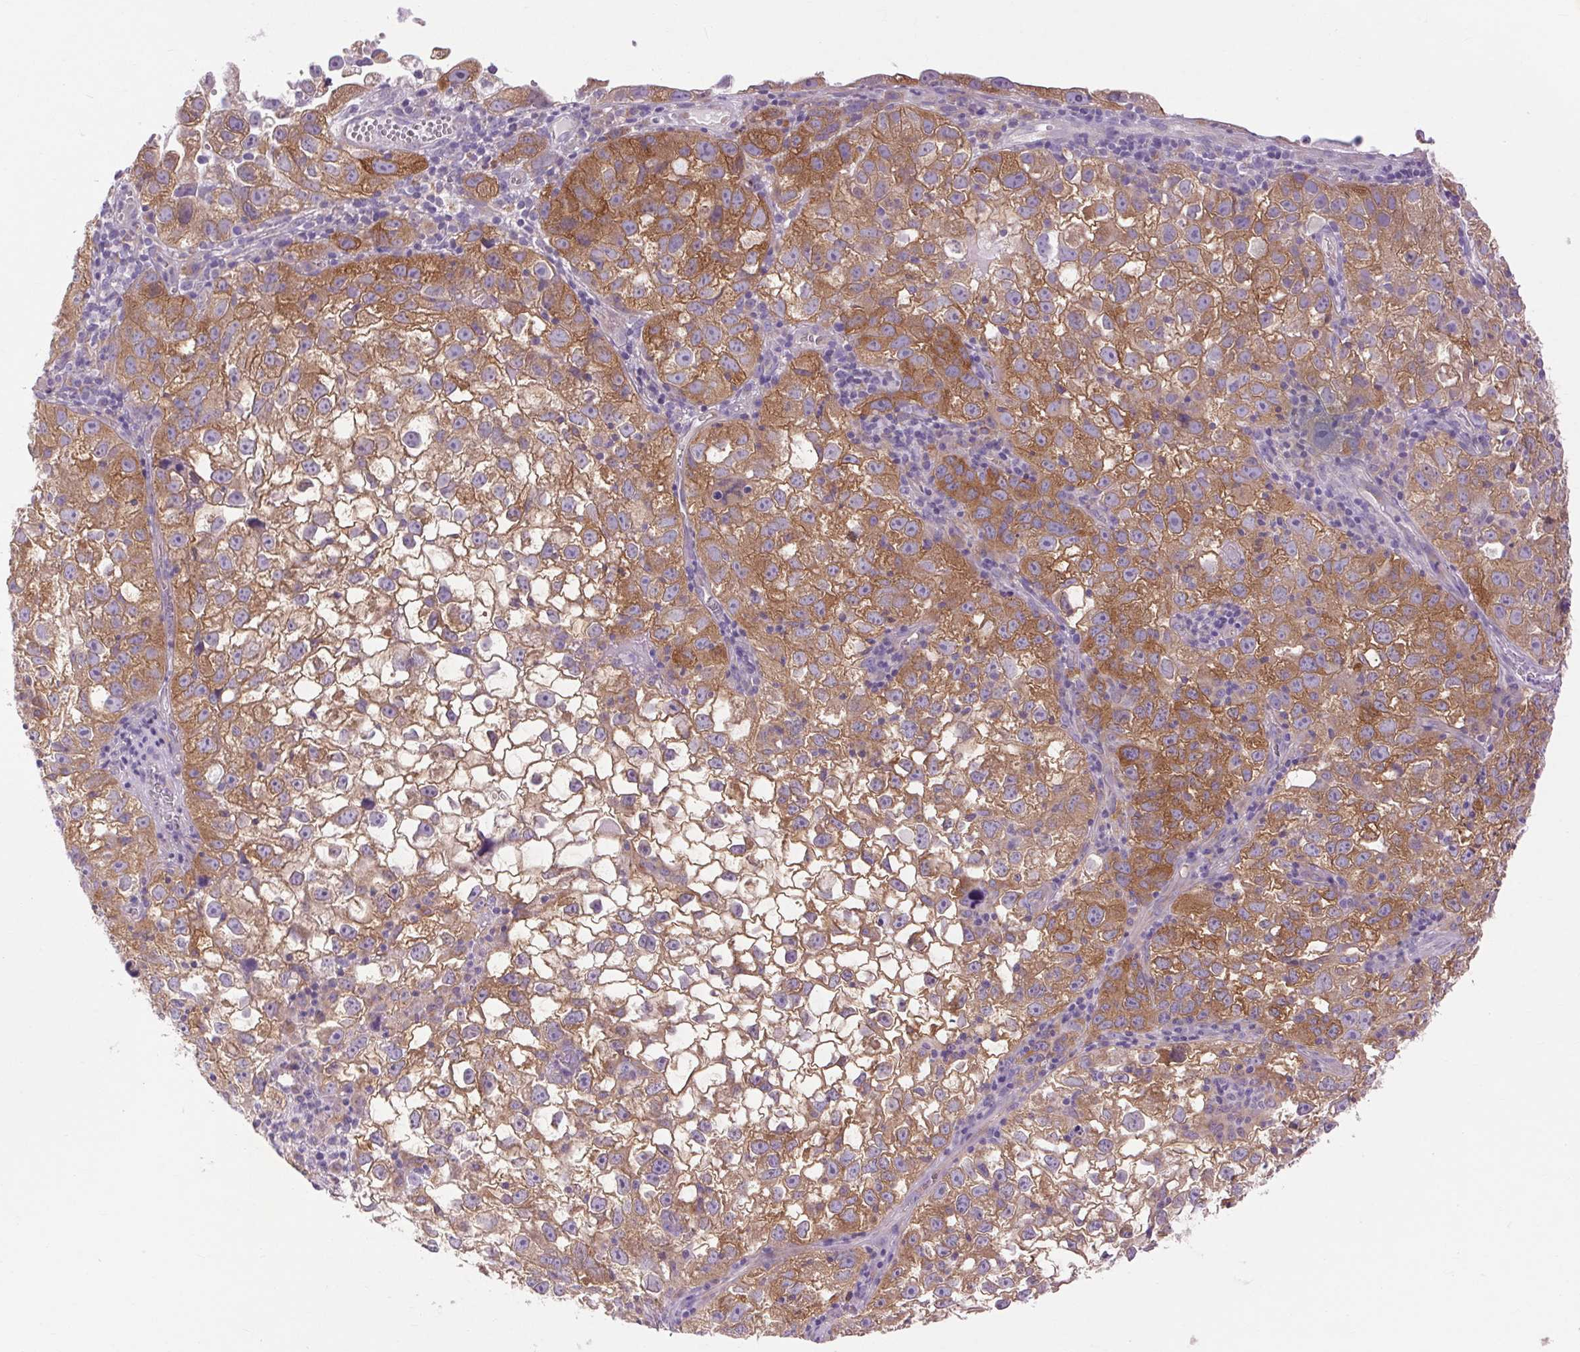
{"staining": {"intensity": "moderate", "quantity": ">75%", "location": "cytoplasmic/membranous"}, "tissue": "cervical cancer", "cell_type": "Tumor cells", "image_type": "cancer", "snomed": [{"axis": "morphology", "description": "Squamous cell carcinoma, NOS"}, {"axis": "topography", "description": "Cervix"}], "caption": "Protein staining shows moderate cytoplasmic/membranous expression in approximately >75% of tumor cells in squamous cell carcinoma (cervical). (IHC, brightfield microscopy, high magnification).", "gene": "SOWAHC", "patient": {"sex": "female", "age": 55}}